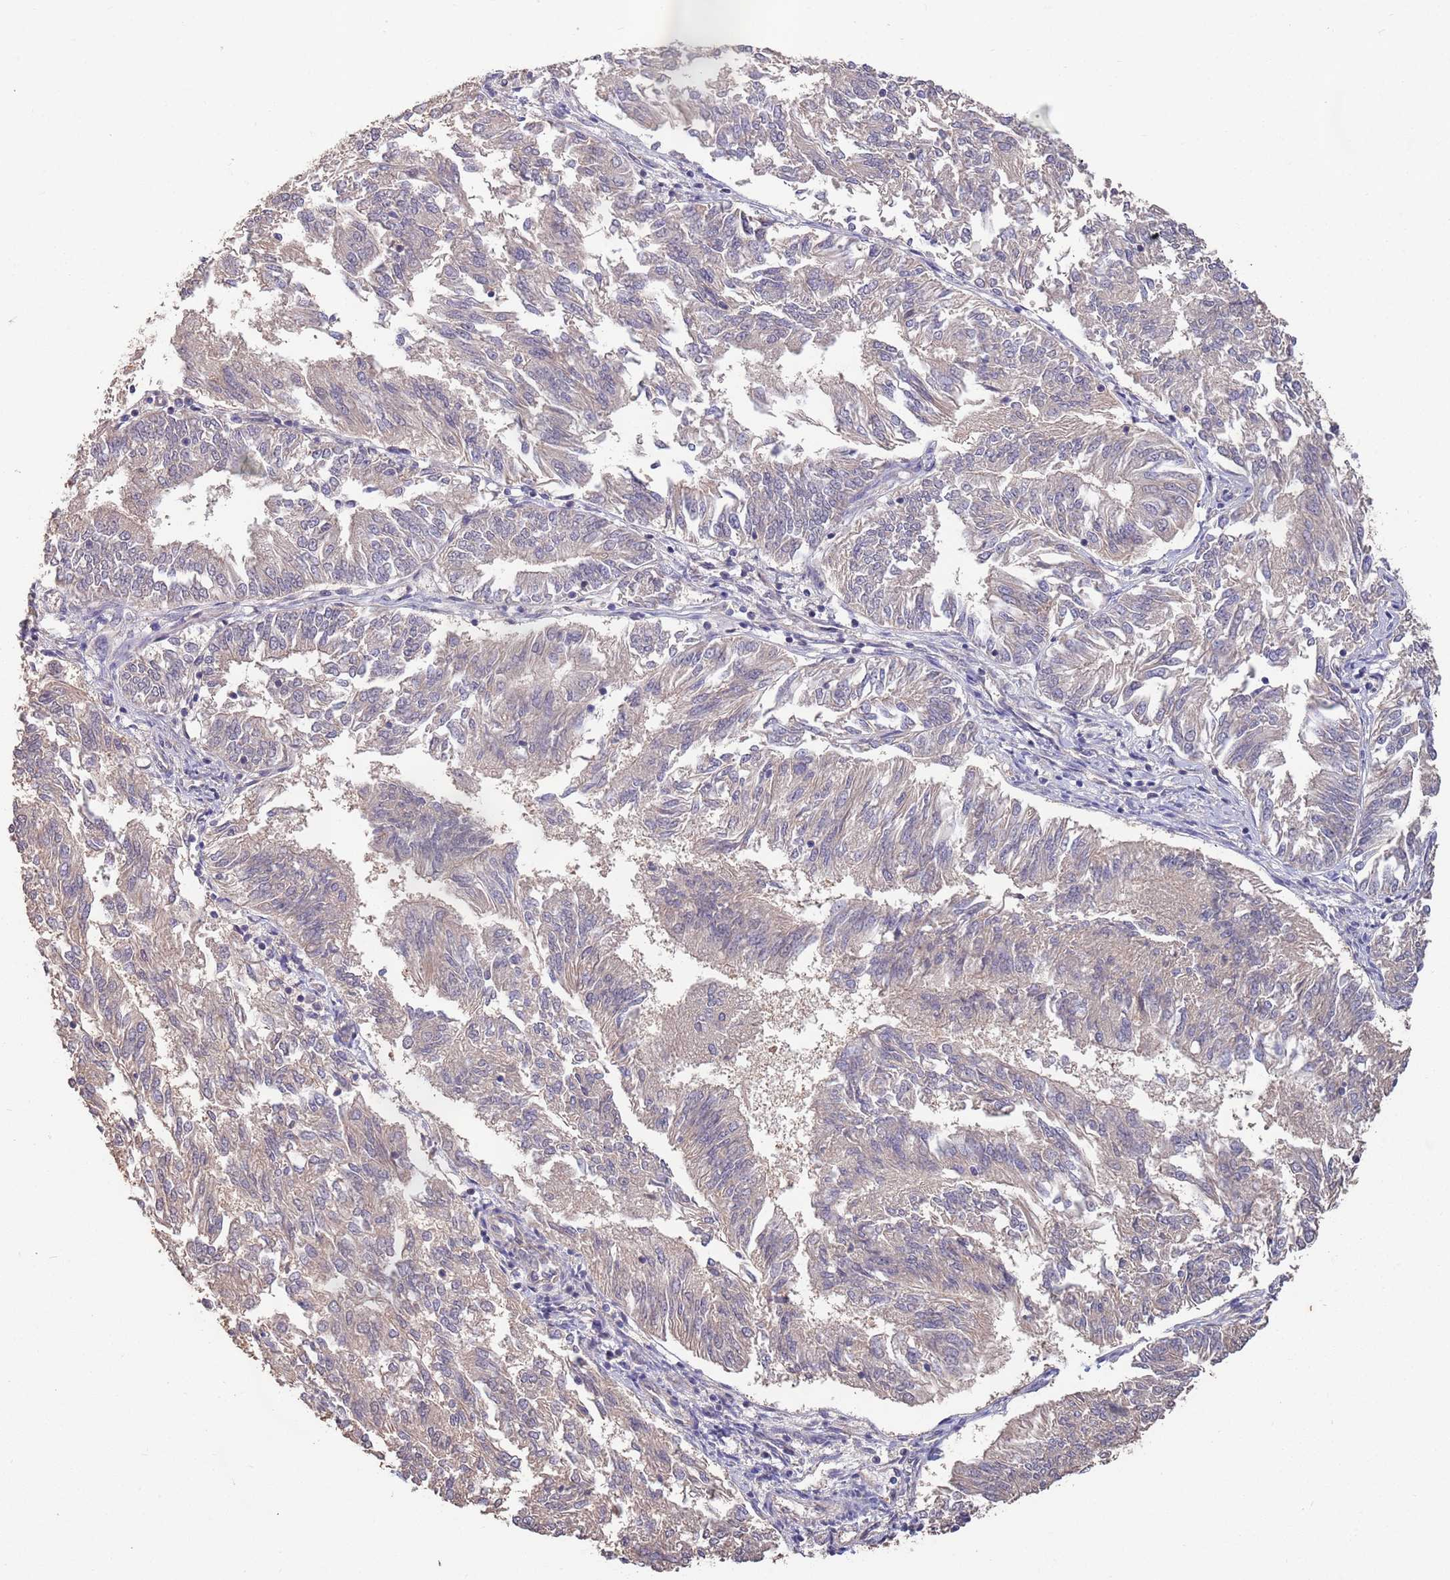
{"staining": {"intensity": "weak", "quantity": "<25%", "location": "cytoplasmic/membranous"}, "tissue": "endometrial cancer", "cell_type": "Tumor cells", "image_type": "cancer", "snomed": [{"axis": "morphology", "description": "Adenocarcinoma, NOS"}, {"axis": "topography", "description": "Endometrium"}], "caption": "A high-resolution histopathology image shows immunohistochemistry staining of endometrial cancer (adenocarcinoma), which displays no significant staining in tumor cells.", "gene": "MARVELD2", "patient": {"sex": "female", "age": 58}}